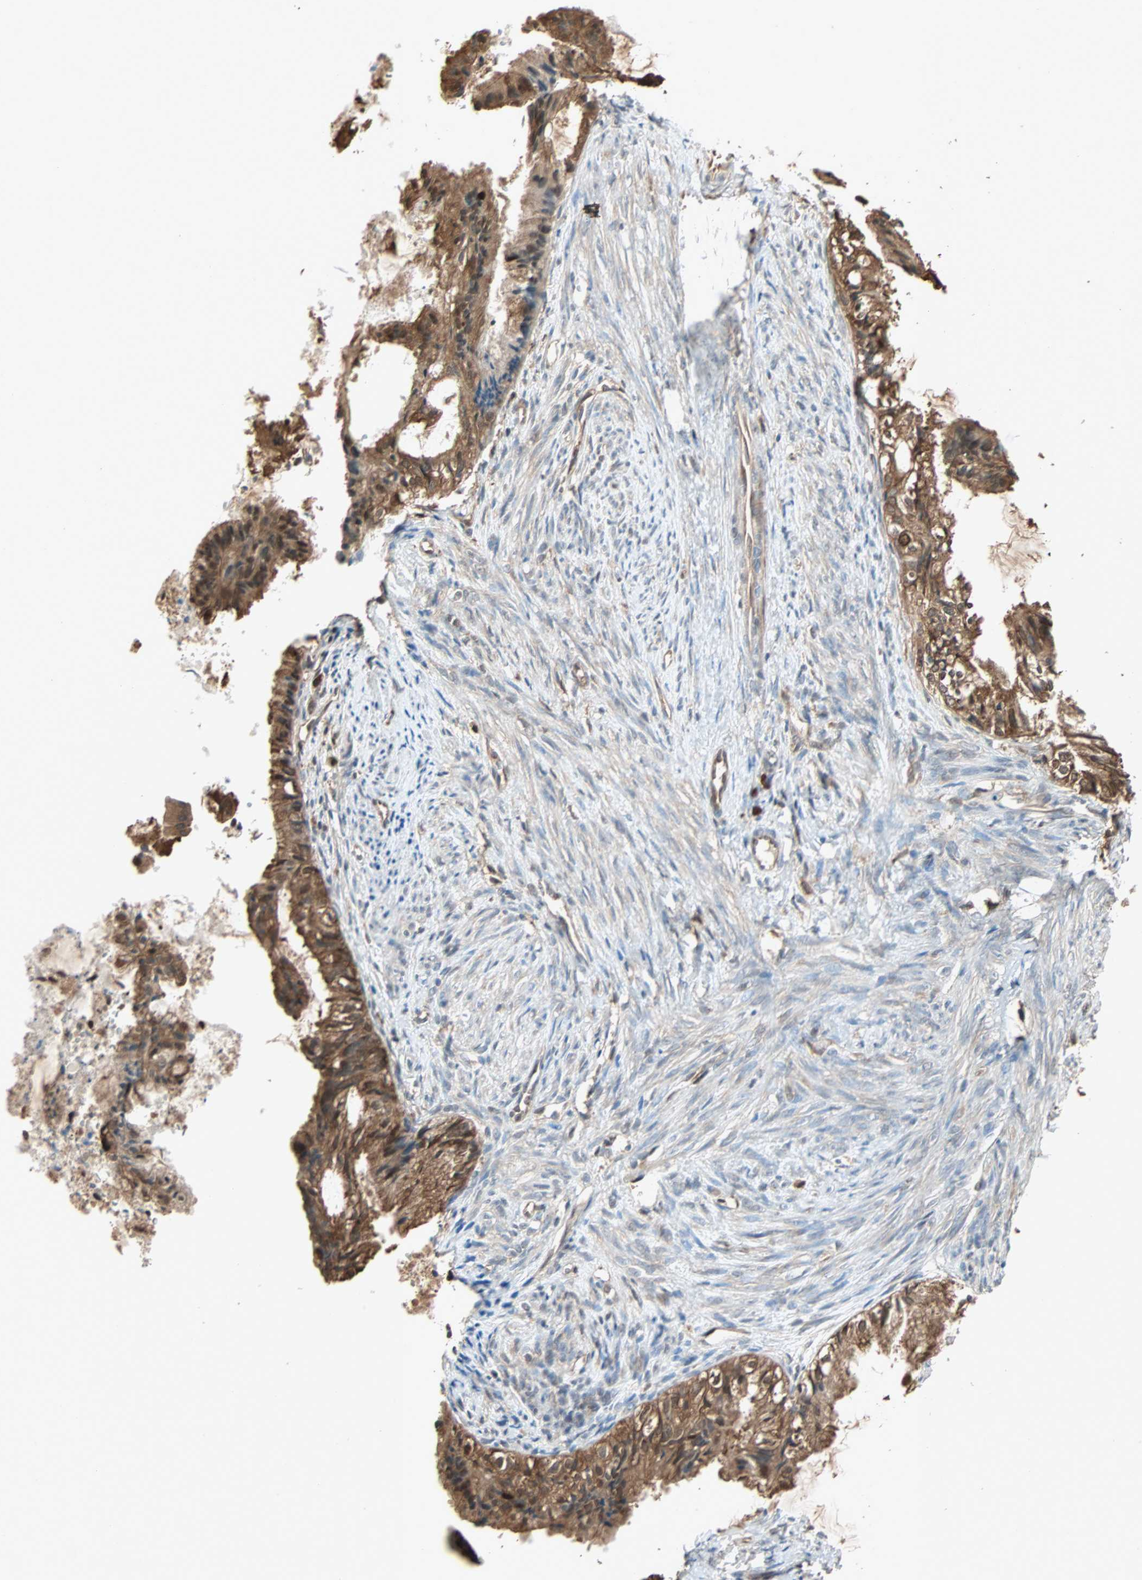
{"staining": {"intensity": "strong", "quantity": ">75%", "location": "cytoplasmic/membranous,nuclear"}, "tissue": "cervical cancer", "cell_type": "Tumor cells", "image_type": "cancer", "snomed": [{"axis": "morphology", "description": "Normal tissue, NOS"}, {"axis": "morphology", "description": "Adenocarcinoma, NOS"}, {"axis": "topography", "description": "Cervix"}, {"axis": "topography", "description": "Endometrium"}], "caption": "This histopathology image exhibits cervical cancer stained with IHC to label a protein in brown. The cytoplasmic/membranous and nuclear of tumor cells show strong positivity for the protein. Nuclei are counter-stained blue.", "gene": "PRDX1", "patient": {"sex": "female", "age": 86}}